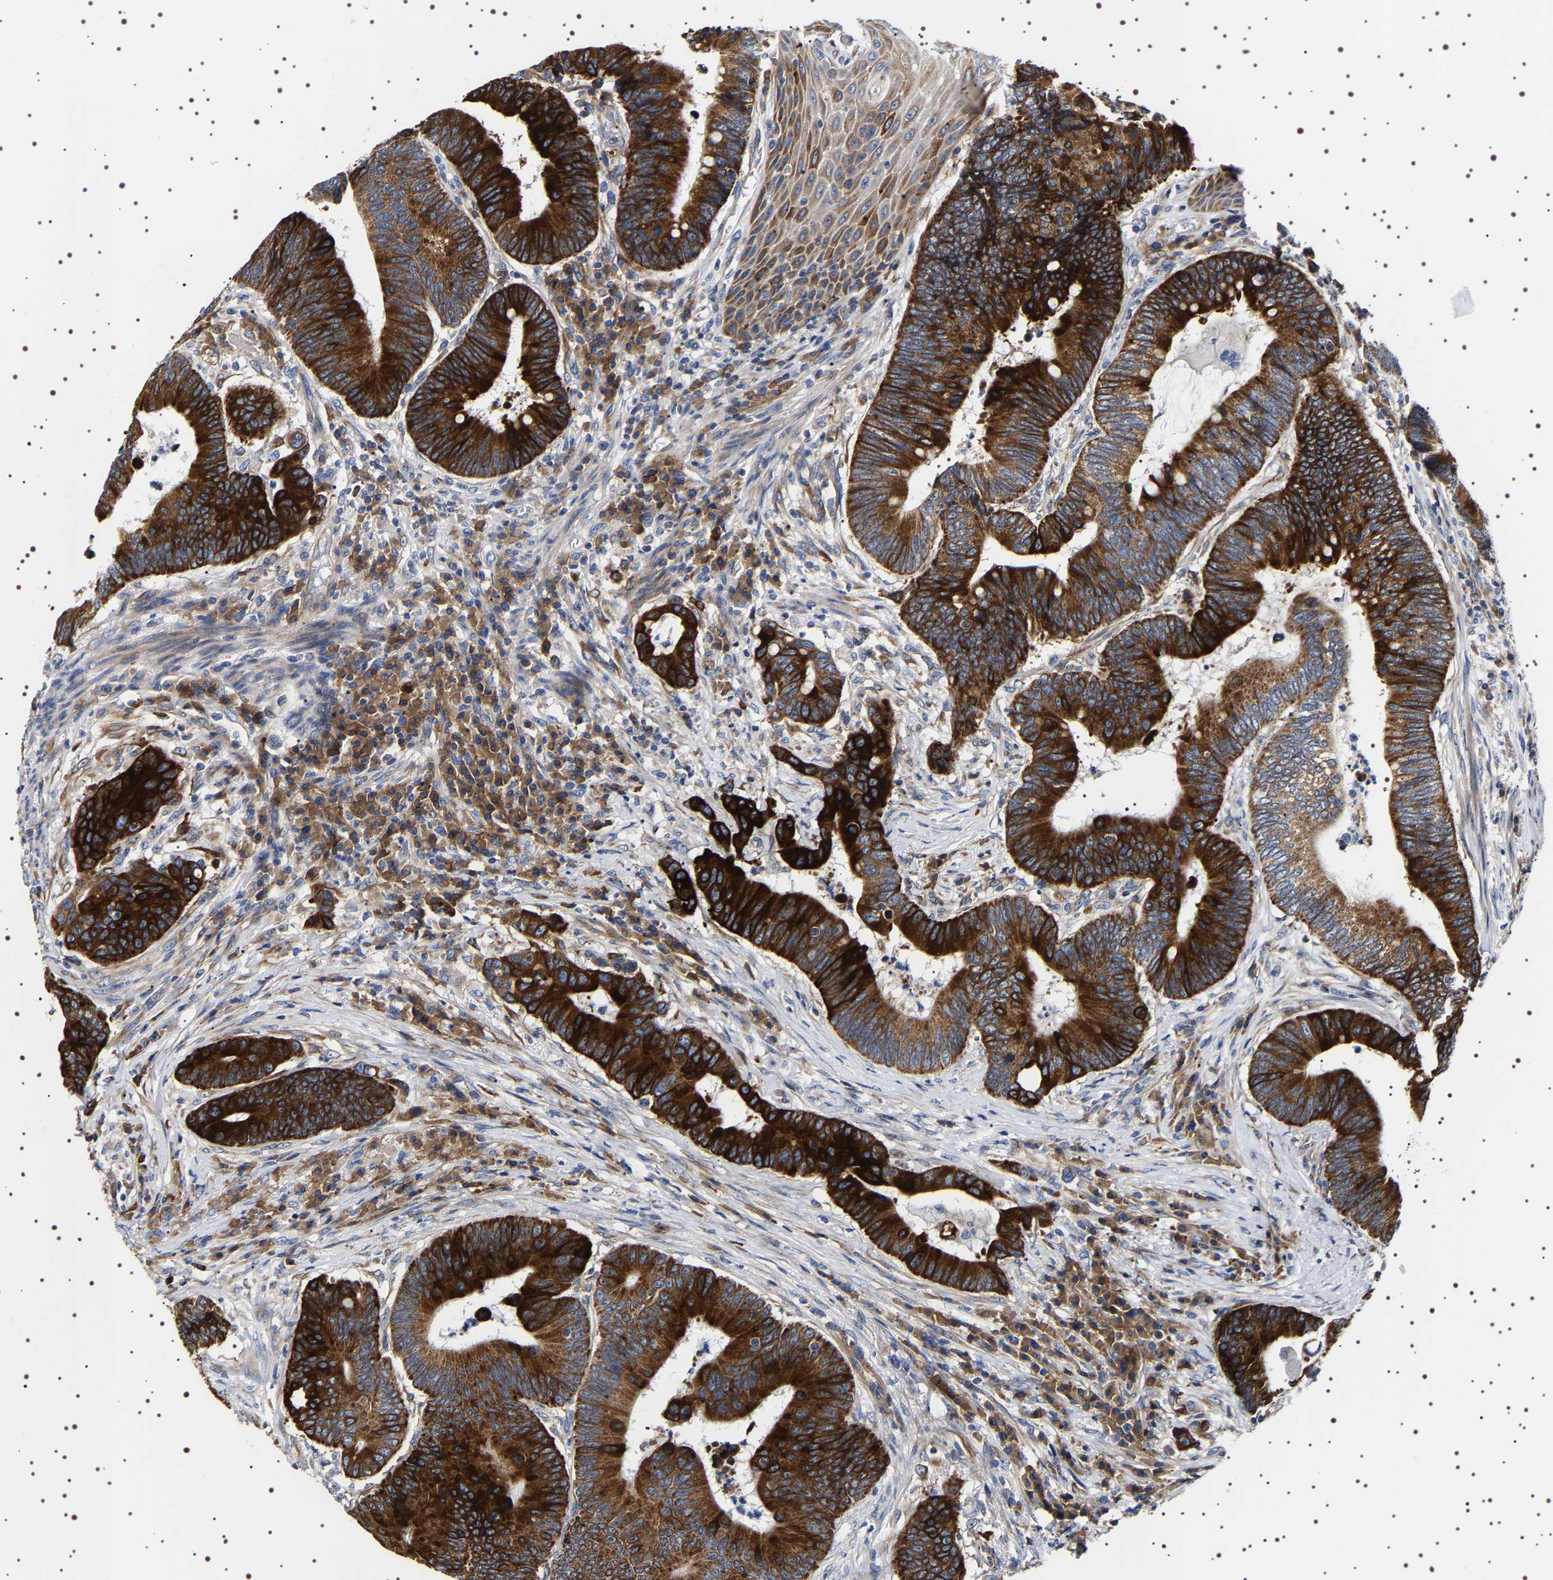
{"staining": {"intensity": "strong", "quantity": ">75%", "location": "cytoplasmic/membranous"}, "tissue": "colorectal cancer", "cell_type": "Tumor cells", "image_type": "cancer", "snomed": [{"axis": "morphology", "description": "Adenocarcinoma, NOS"}, {"axis": "topography", "description": "Rectum"}, {"axis": "topography", "description": "Anal"}], "caption": "High-magnification brightfield microscopy of colorectal cancer stained with DAB (brown) and counterstained with hematoxylin (blue). tumor cells exhibit strong cytoplasmic/membranous positivity is identified in approximately>75% of cells.", "gene": "SQLE", "patient": {"sex": "female", "age": 89}}